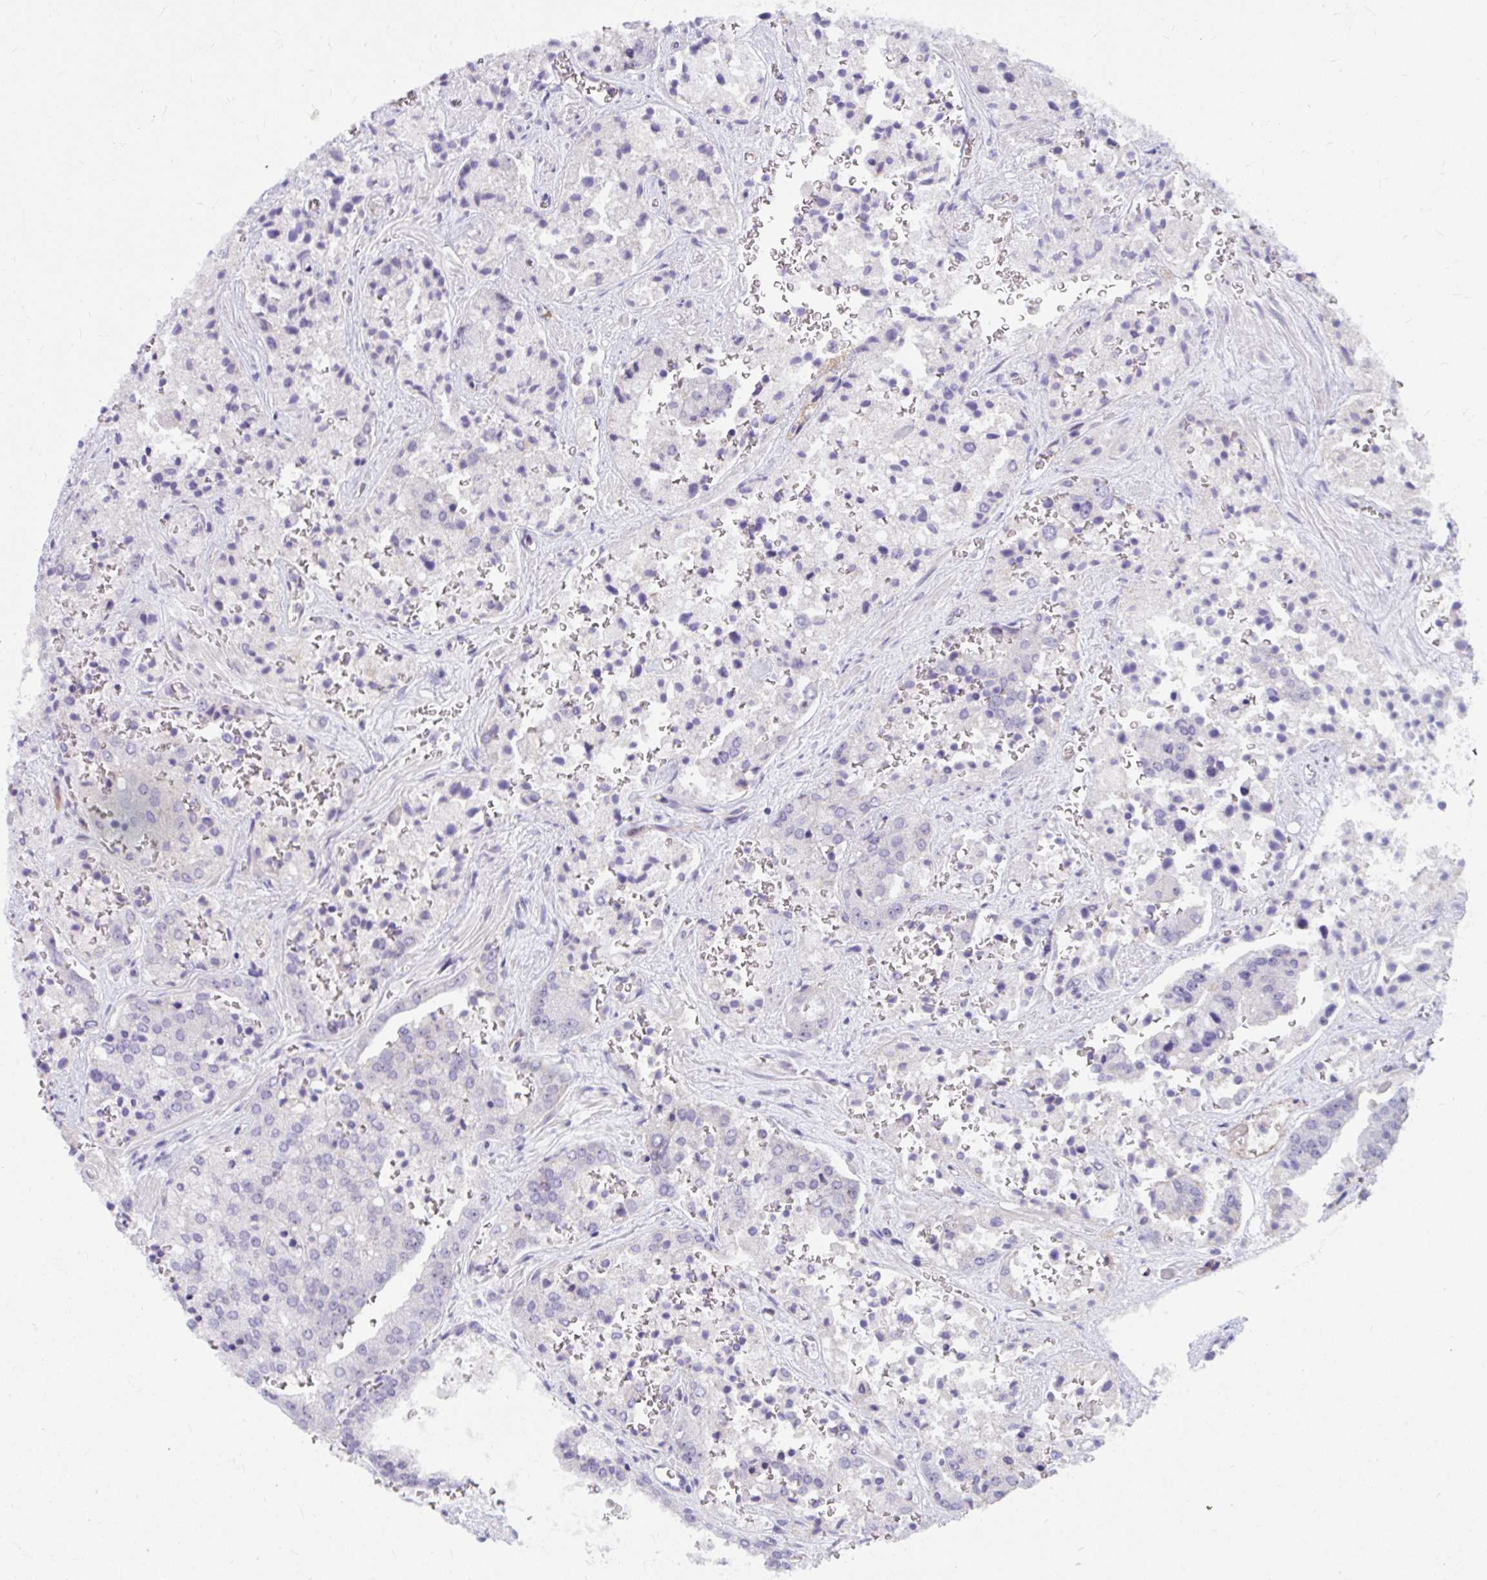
{"staining": {"intensity": "negative", "quantity": "none", "location": "none"}, "tissue": "prostate cancer", "cell_type": "Tumor cells", "image_type": "cancer", "snomed": [{"axis": "morphology", "description": "Normal tissue, NOS"}, {"axis": "morphology", "description": "Adenocarcinoma, High grade"}, {"axis": "topography", "description": "Prostate"}, {"axis": "topography", "description": "Peripheral nerve tissue"}], "caption": "This is an IHC photomicrograph of human prostate adenocarcinoma (high-grade). There is no staining in tumor cells.", "gene": "MUS81", "patient": {"sex": "male", "age": 68}}